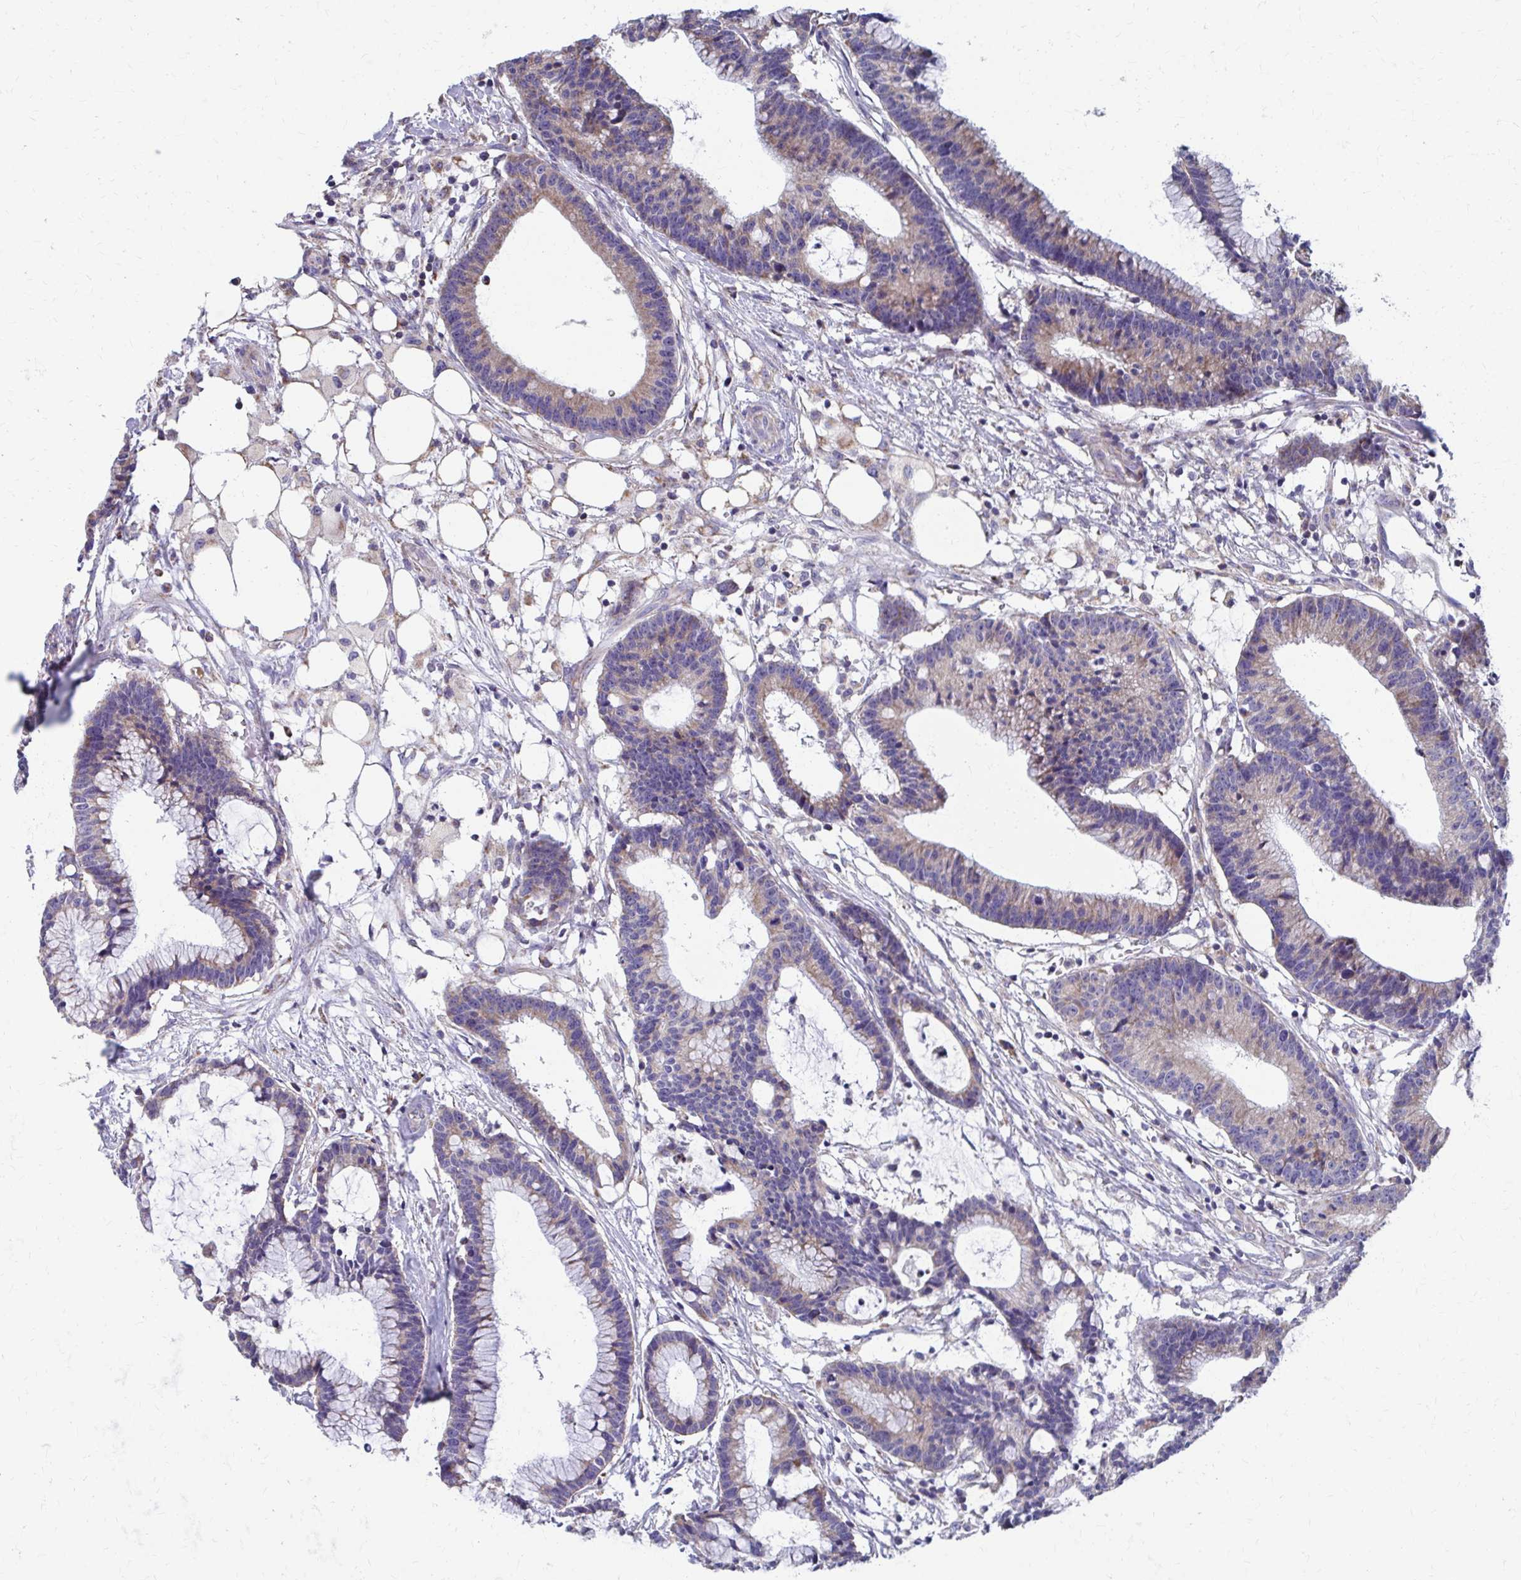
{"staining": {"intensity": "moderate", "quantity": "25%-75%", "location": "cytoplasmic/membranous"}, "tissue": "colorectal cancer", "cell_type": "Tumor cells", "image_type": "cancer", "snomed": [{"axis": "morphology", "description": "Adenocarcinoma, NOS"}, {"axis": "topography", "description": "Colon"}], "caption": "Tumor cells reveal medium levels of moderate cytoplasmic/membranous staining in approximately 25%-75% of cells in adenocarcinoma (colorectal).", "gene": "RCC1L", "patient": {"sex": "female", "age": 78}}